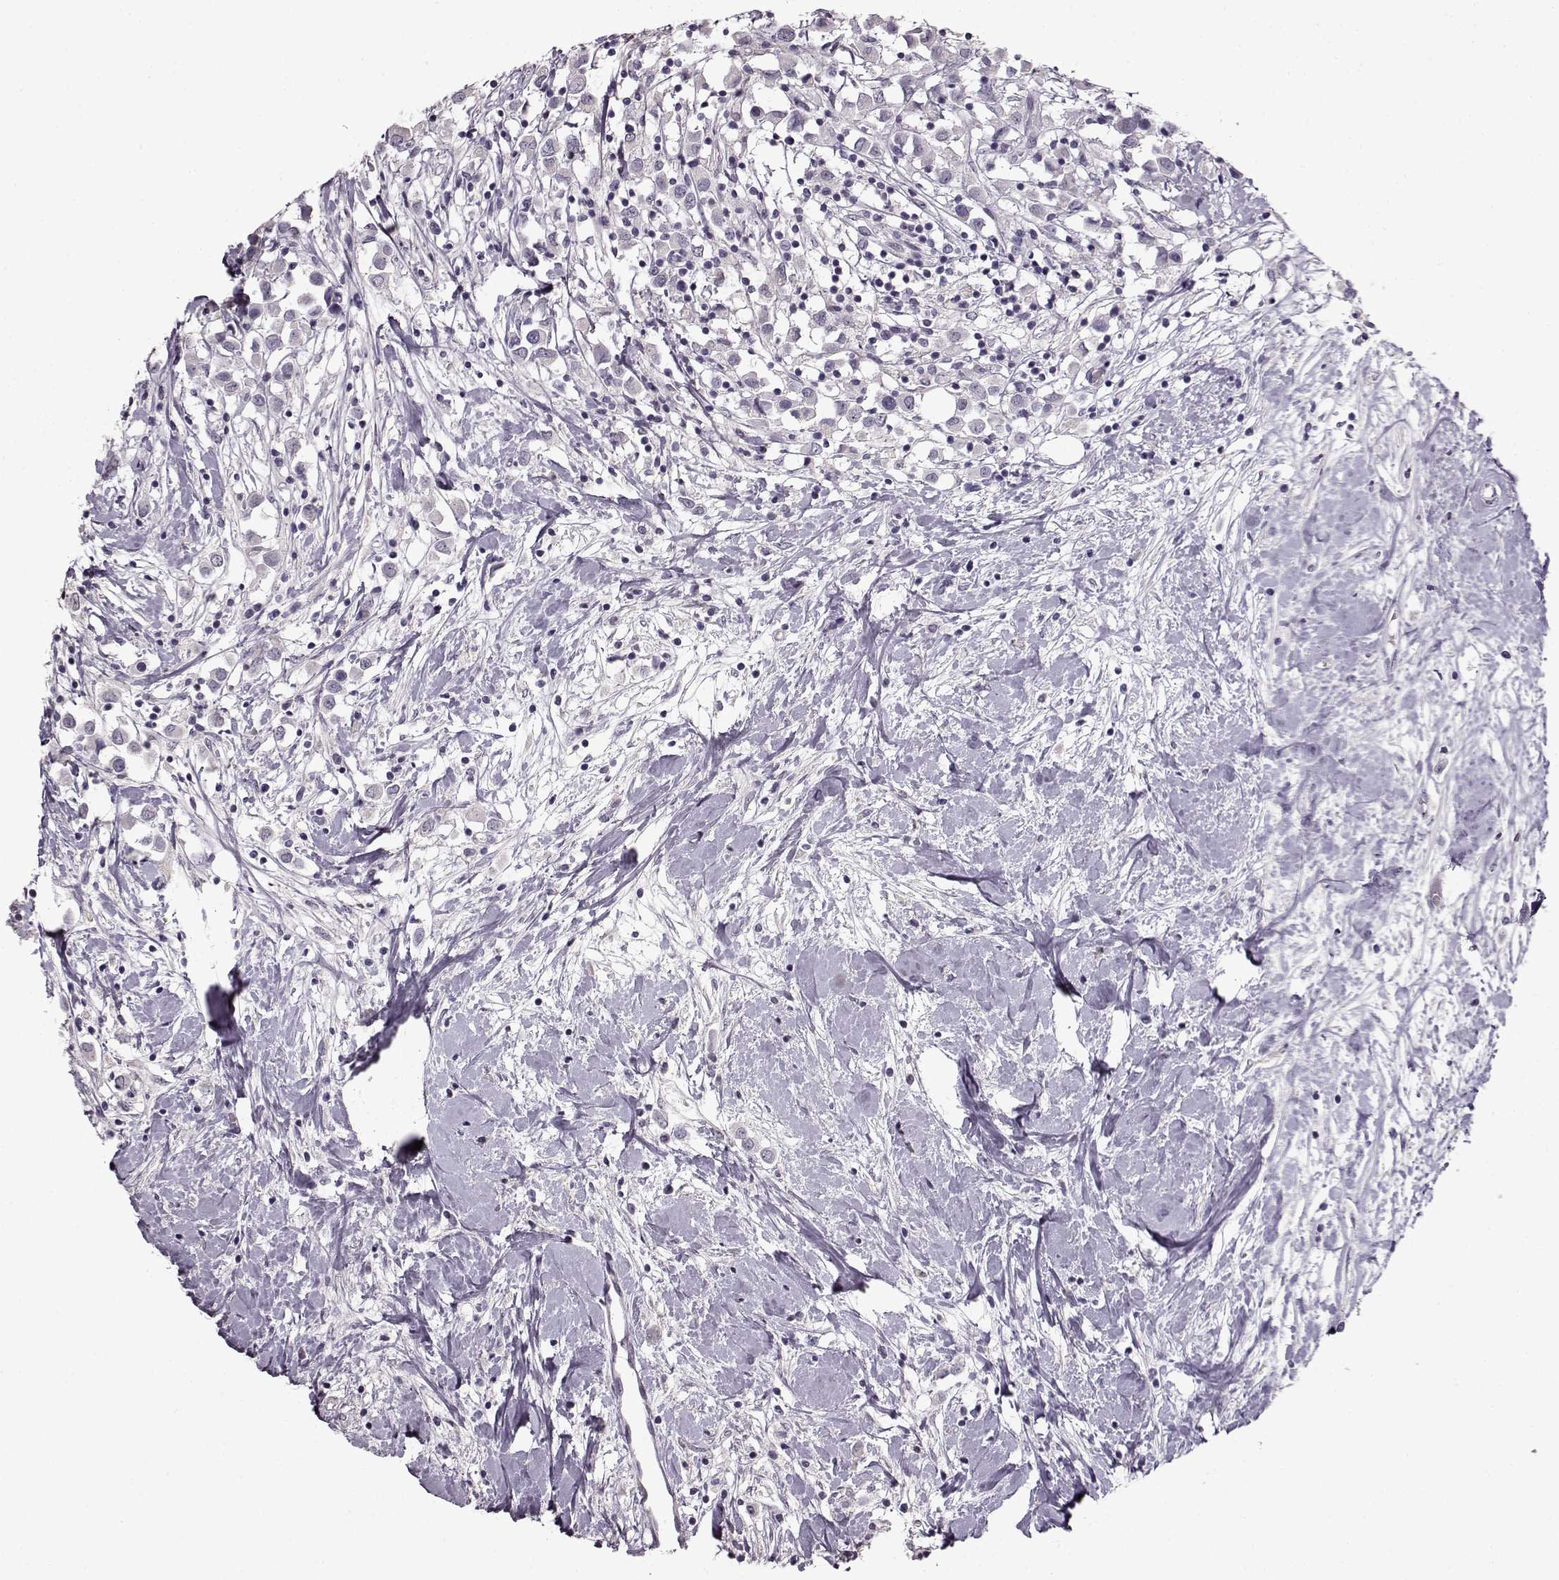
{"staining": {"intensity": "negative", "quantity": "none", "location": "none"}, "tissue": "breast cancer", "cell_type": "Tumor cells", "image_type": "cancer", "snomed": [{"axis": "morphology", "description": "Duct carcinoma"}, {"axis": "topography", "description": "Breast"}], "caption": "The immunohistochemistry photomicrograph has no significant expression in tumor cells of breast cancer (invasive ductal carcinoma) tissue.", "gene": "FSHB", "patient": {"sex": "female", "age": 61}}